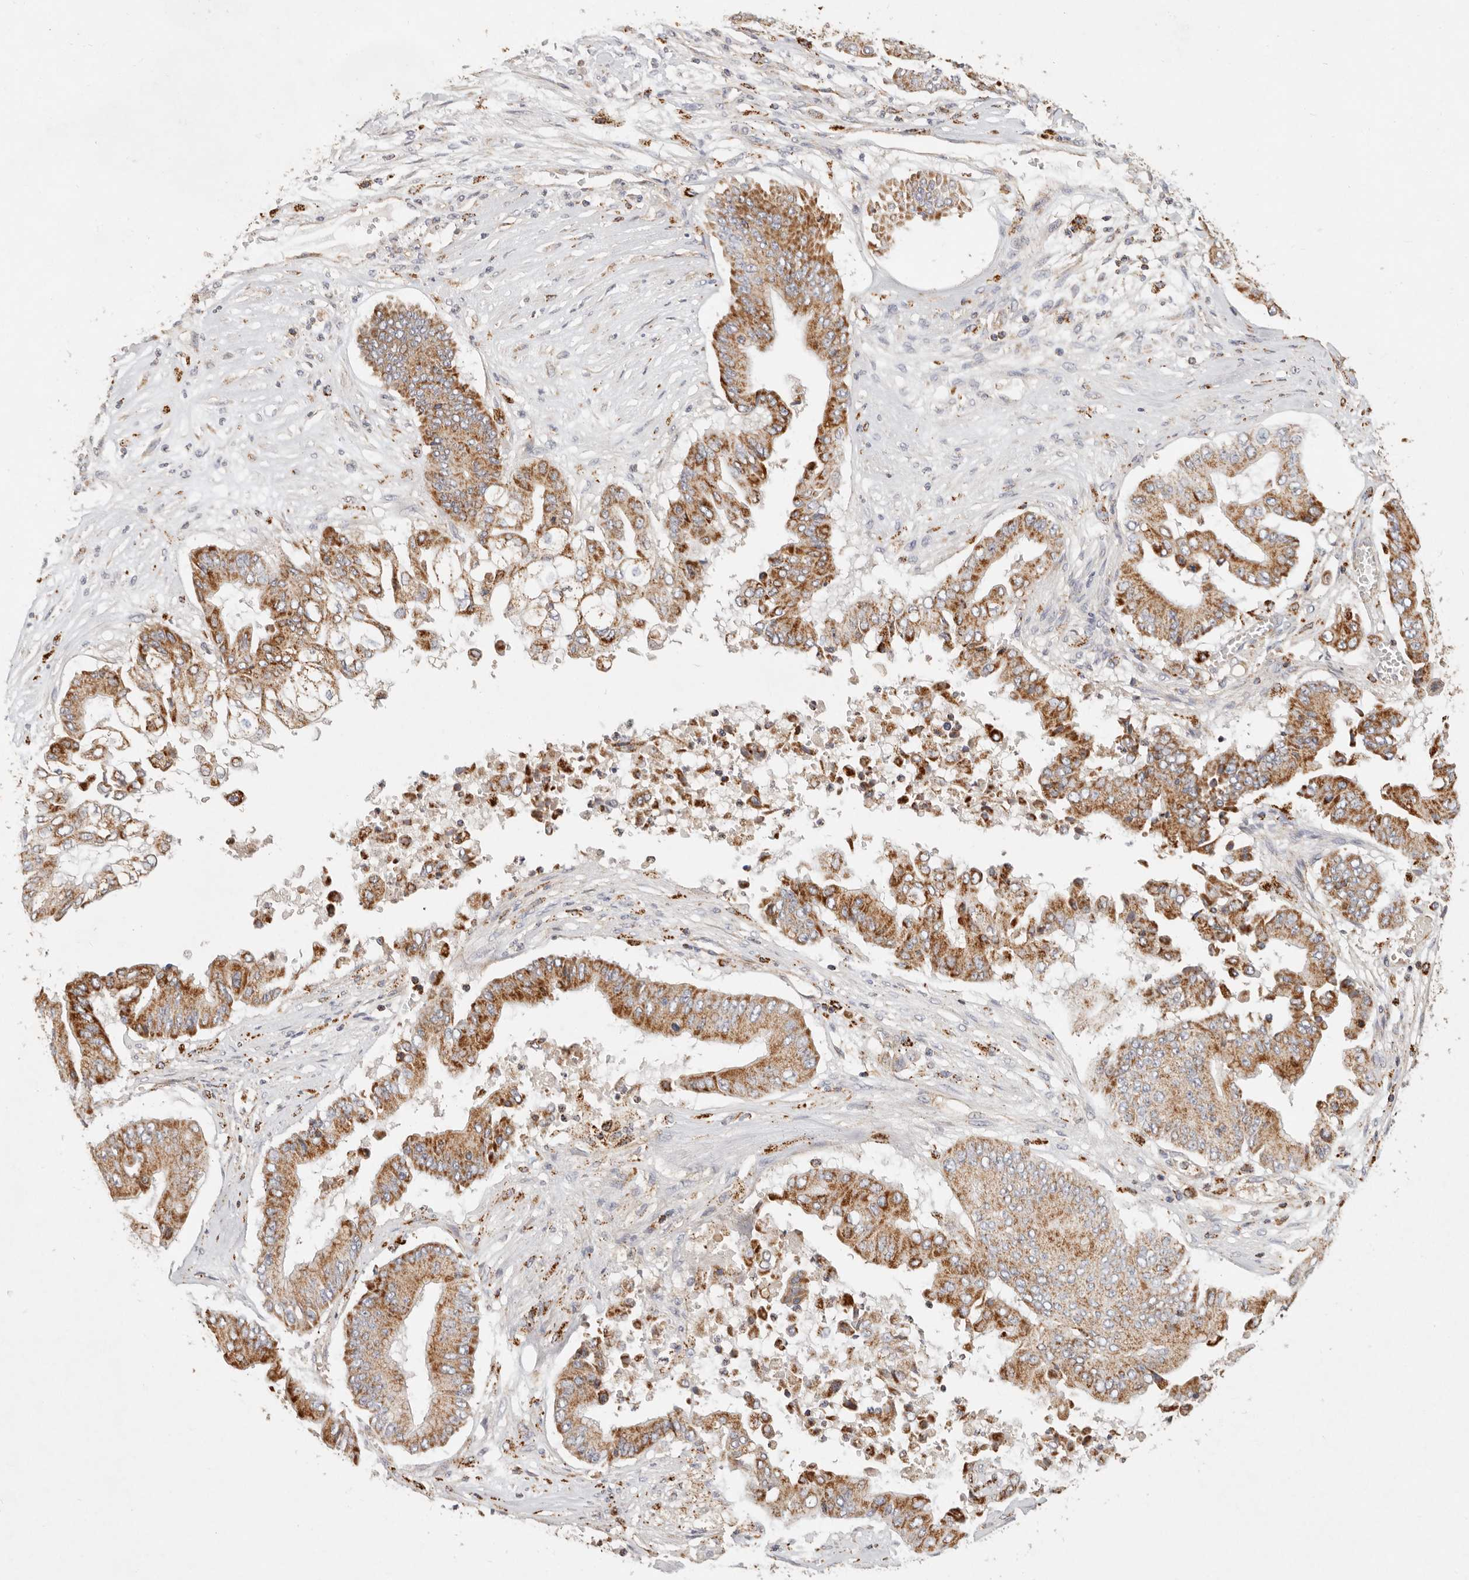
{"staining": {"intensity": "strong", "quantity": ">75%", "location": "cytoplasmic/membranous"}, "tissue": "pancreatic cancer", "cell_type": "Tumor cells", "image_type": "cancer", "snomed": [{"axis": "morphology", "description": "Adenocarcinoma, NOS"}, {"axis": "topography", "description": "Pancreas"}], "caption": "A brown stain shows strong cytoplasmic/membranous expression of a protein in pancreatic cancer tumor cells.", "gene": "ARHGEF10L", "patient": {"sex": "female", "age": 77}}